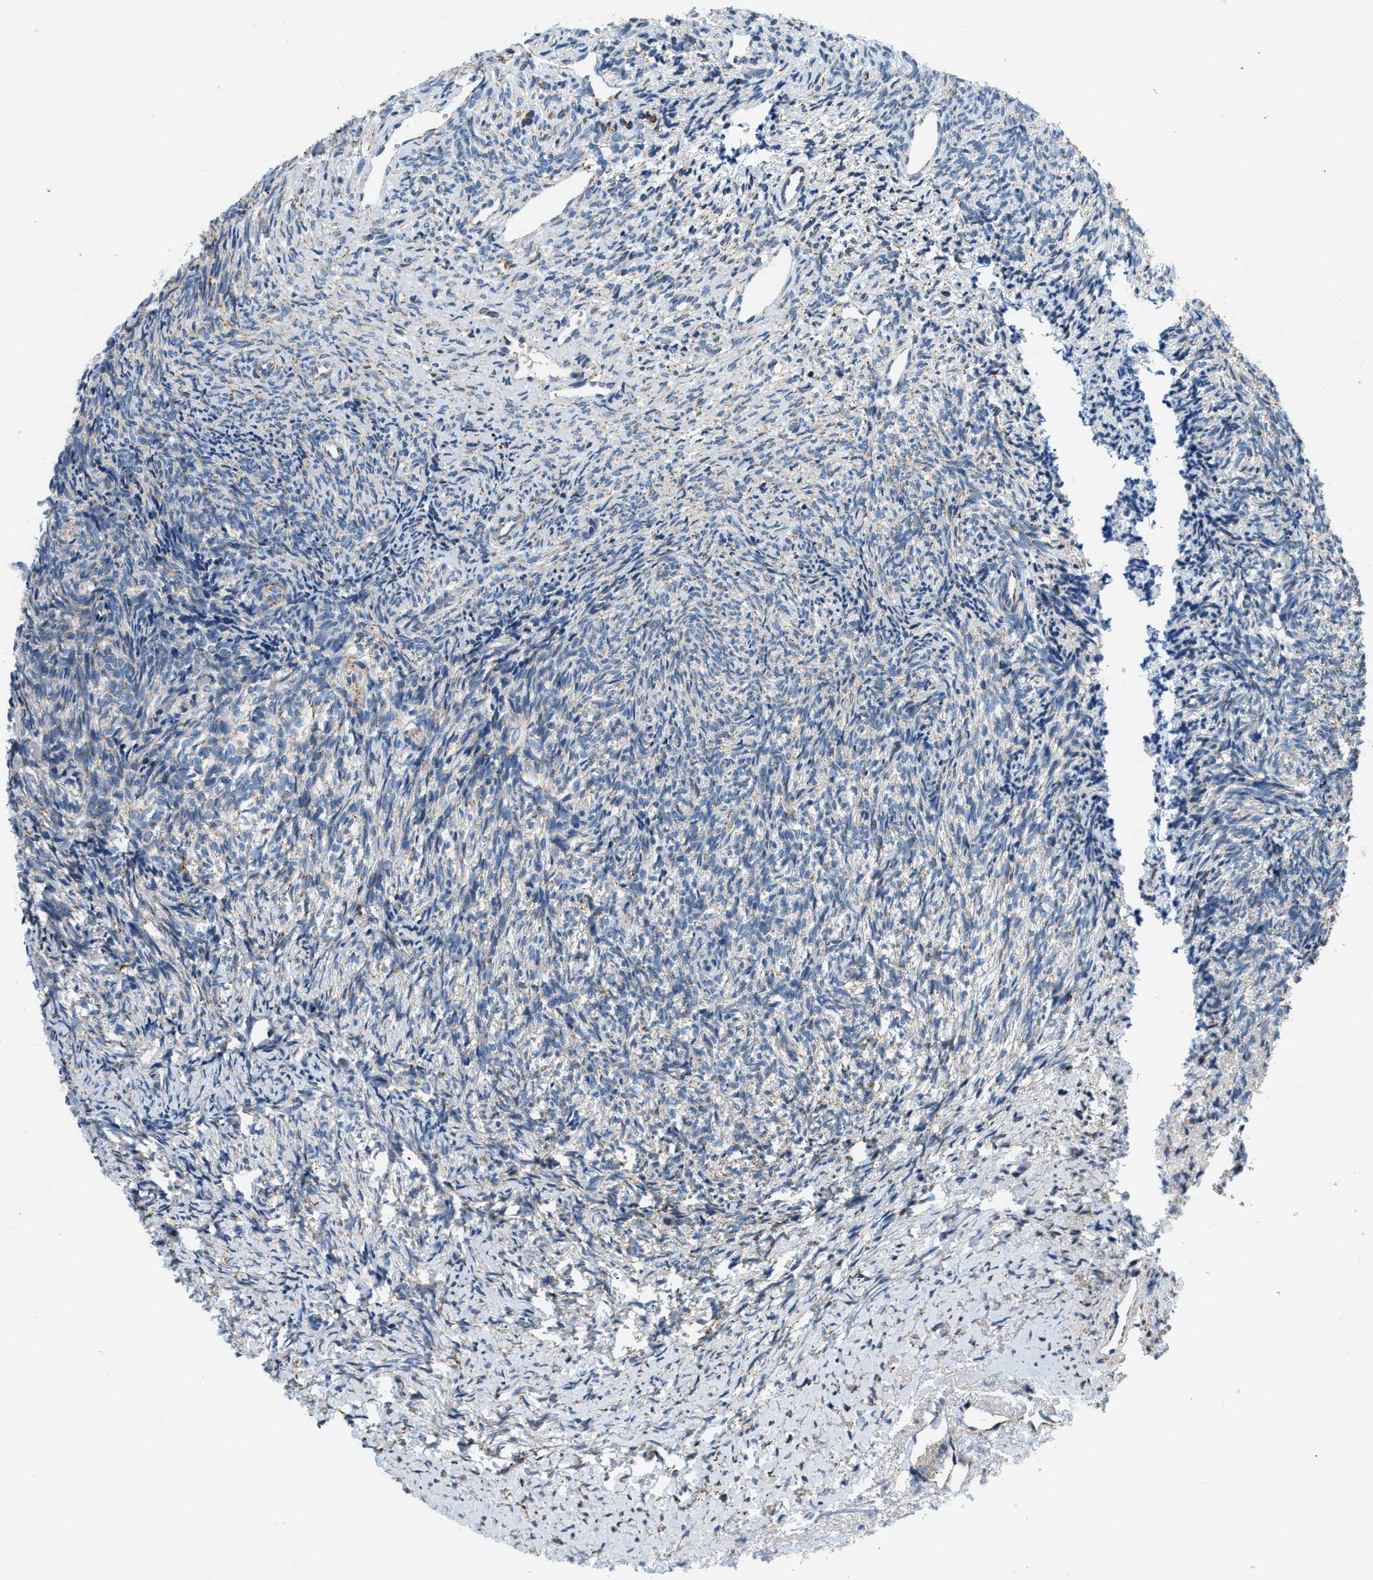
{"staining": {"intensity": "weak", "quantity": ">75%", "location": "cytoplasmic/membranous"}, "tissue": "ovary", "cell_type": "Follicle cells", "image_type": "normal", "snomed": [{"axis": "morphology", "description": "Normal tissue, NOS"}, {"axis": "topography", "description": "Ovary"}], "caption": "Brown immunohistochemical staining in normal ovary reveals weak cytoplasmic/membranous staining in about >75% of follicle cells. (DAB (3,3'-diaminobenzidine) IHC with brightfield microscopy, high magnification).", "gene": "ACADVL", "patient": {"sex": "female", "age": 41}}